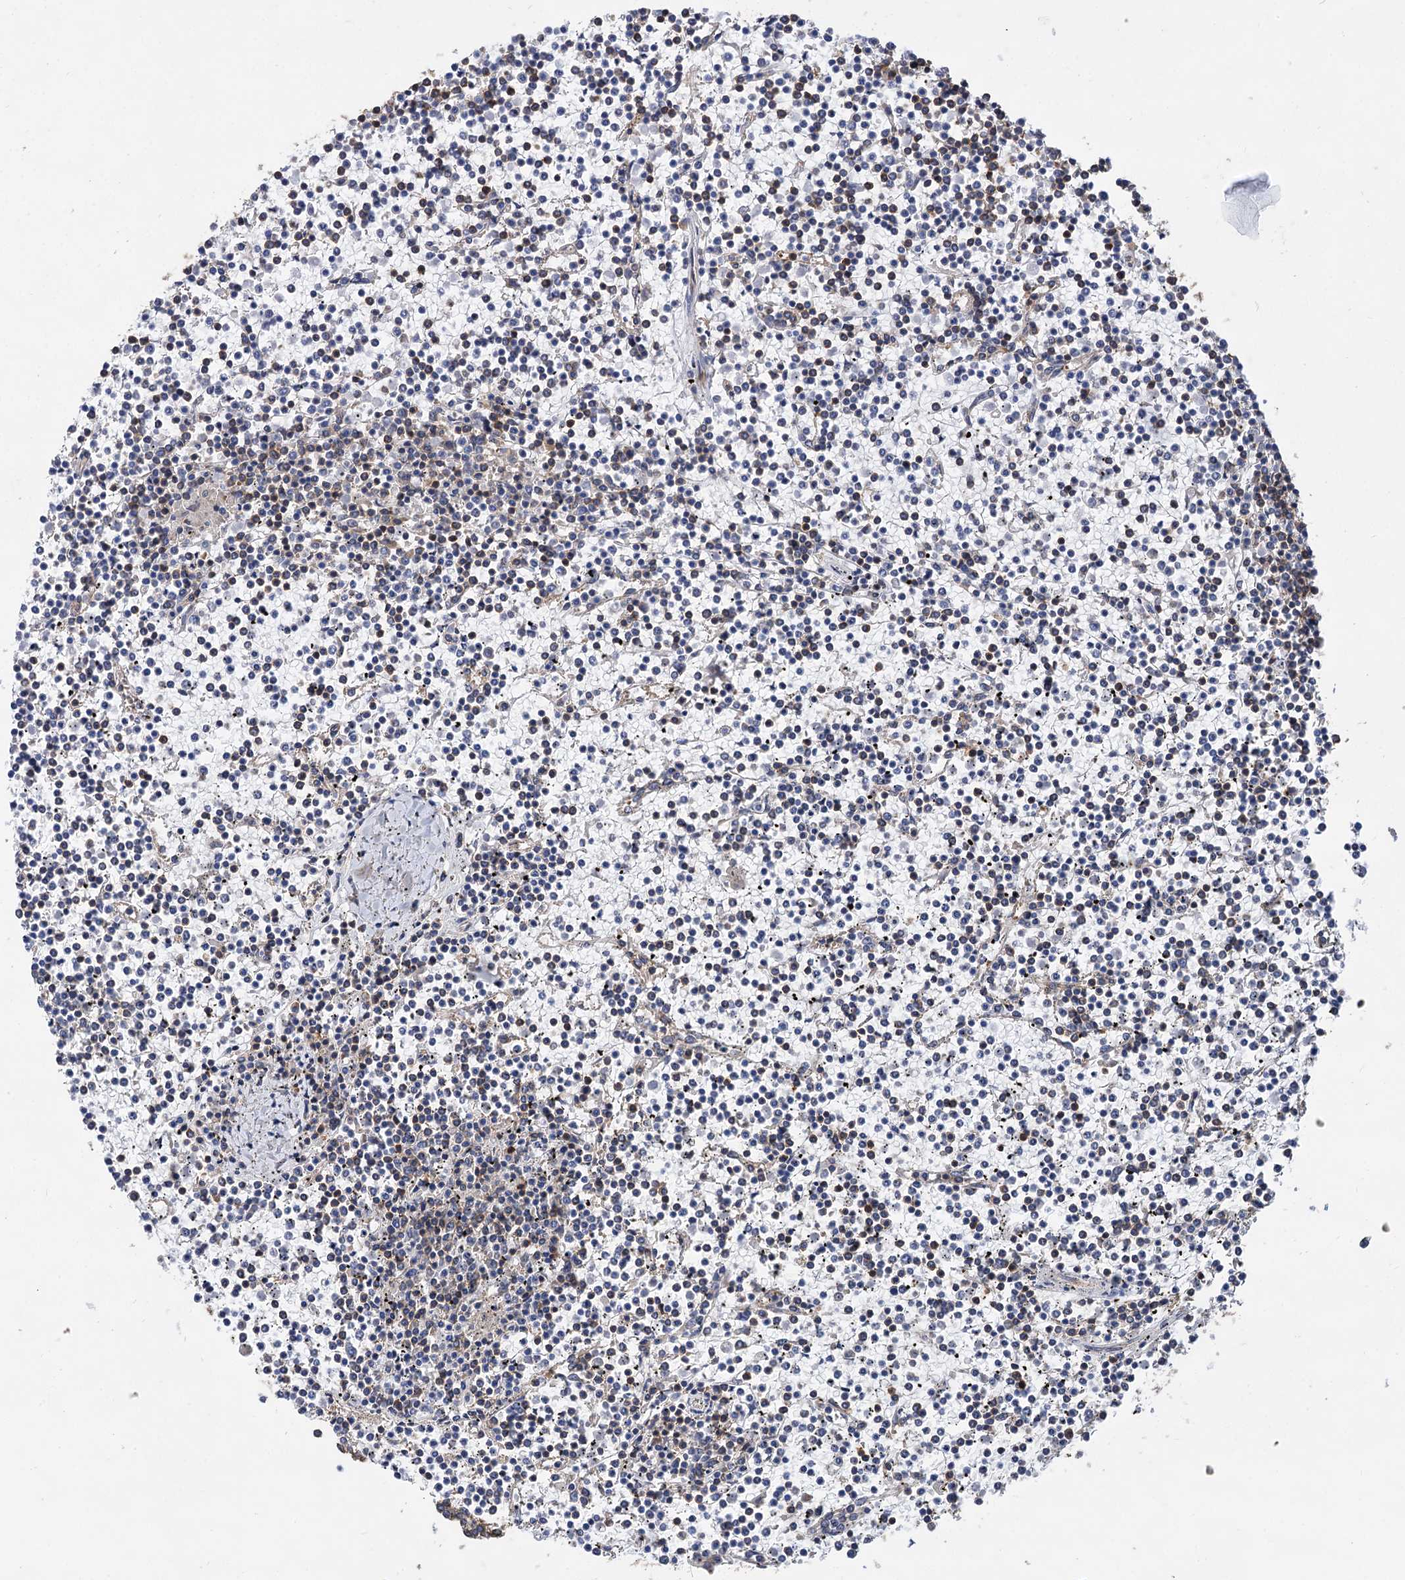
{"staining": {"intensity": "negative", "quantity": "none", "location": "none"}, "tissue": "lymphoma", "cell_type": "Tumor cells", "image_type": "cancer", "snomed": [{"axis": "morphology", "description": "Malignant lymphoma, non-Hodgkin's type, Low grade"}, {"axis": "topography", "description": "Spleen"}], "caption": "High power microscopy histopathology image of an immunohistochemistry (IHC) photomicrograph of lymphoma, revealing no significant positivity in tumor cells. (DAB immunohistochemistry, high magnification).", "gene": "PACS1", "patient": {"sex": "female", "age": 19}}